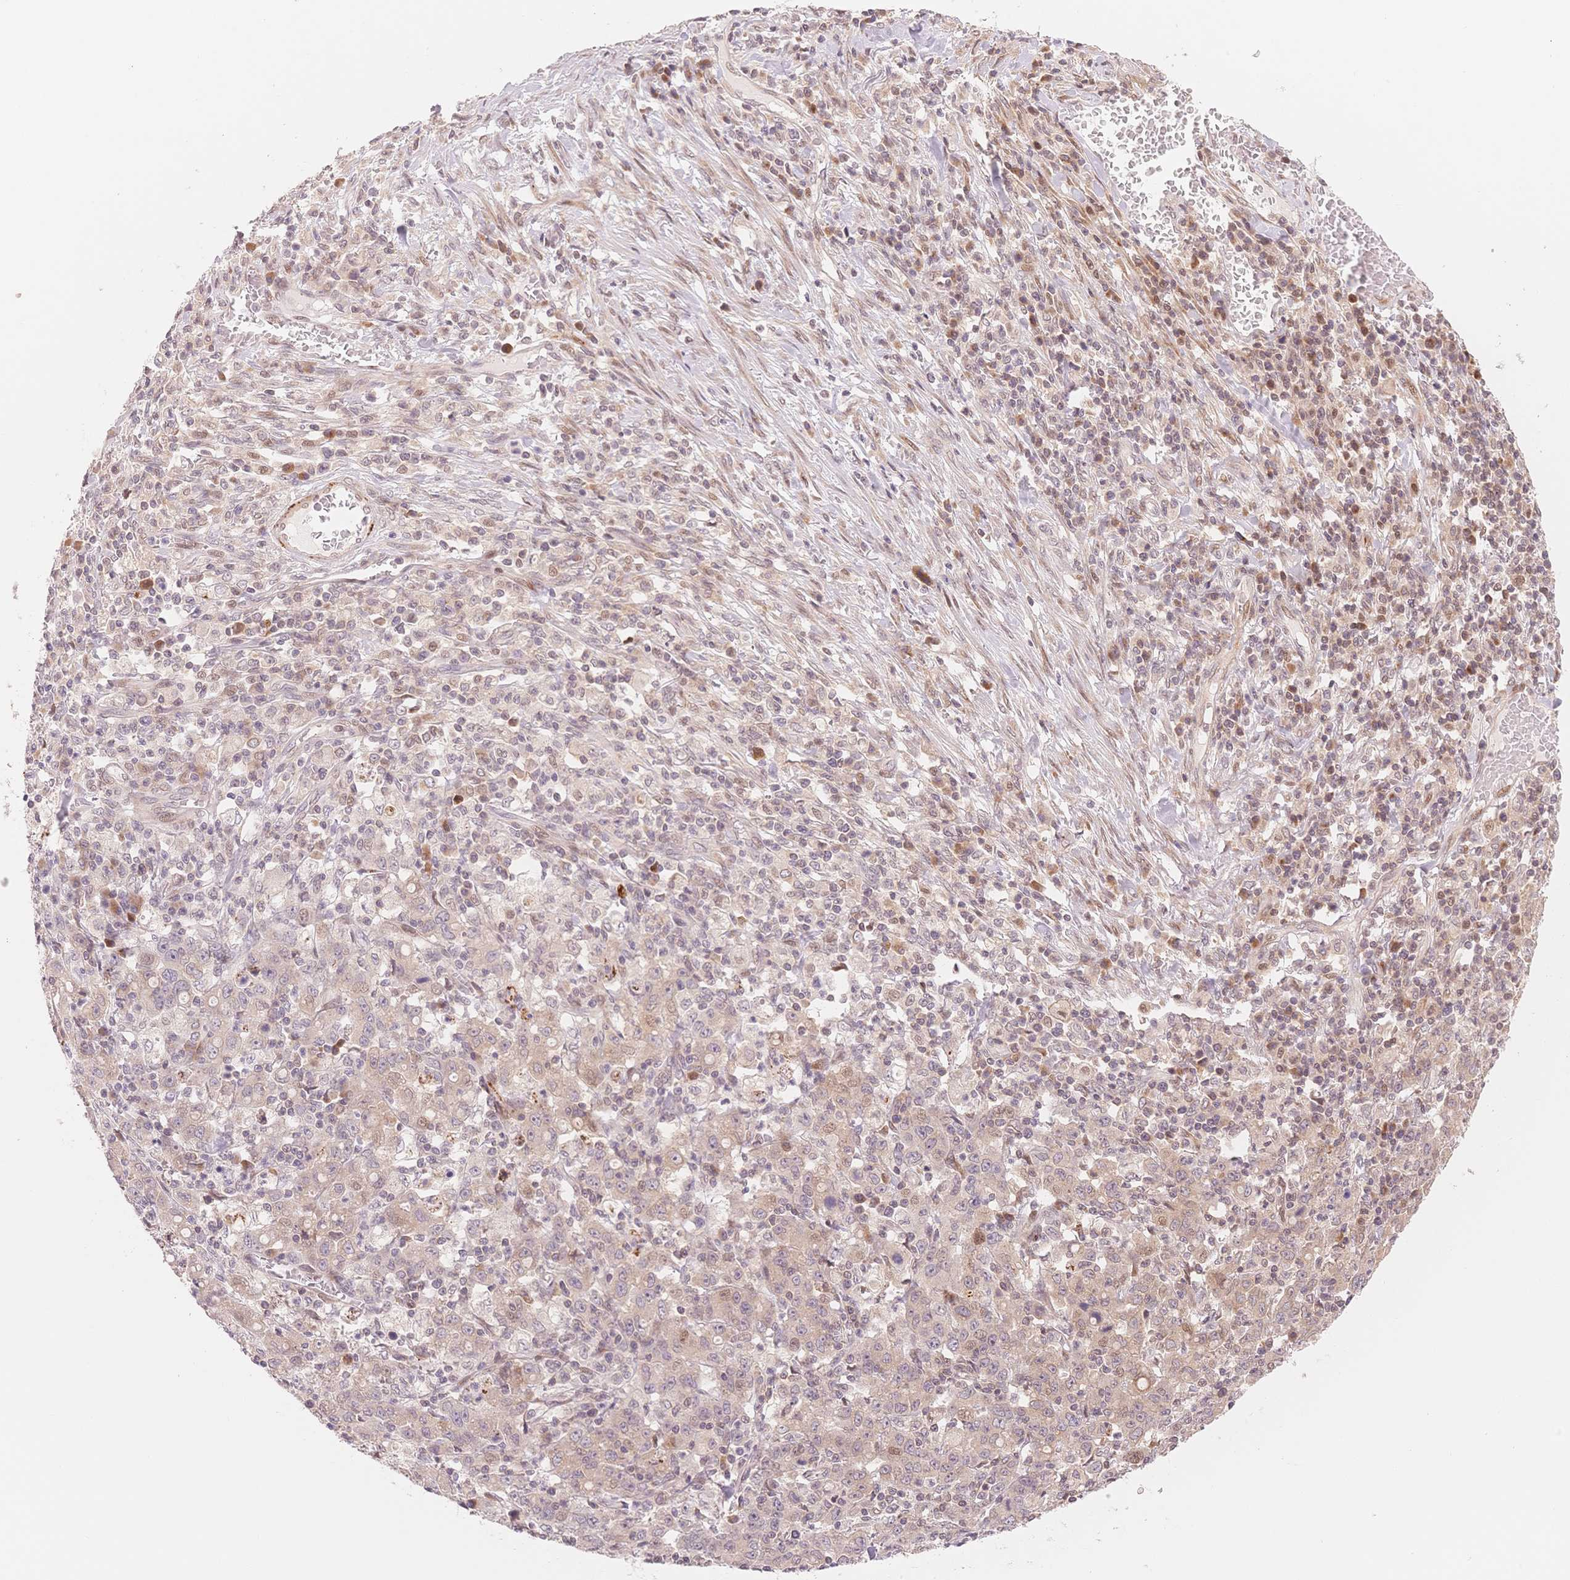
{"staining": {"intensity": "negative", "quantity": "none", "location": "none"}, "tissue": "stomach cancer", "cell_type": "Tumor cells", "image_type": "cancer", "snomed": [{"axis": "morphology", "description": "Adenocarcinoma, NOS"}, {"axis": "topography", "description": "Stomach, upper"}], "caption": "IHC photomicrograph of neoplastic tissue: stomach cancer (adenocarcinoma) stained with DAB (3,3'-diaminobenzidine) reveals no significant protein positivity in tumor cells.", "gene": "STK39", "patient": {"sex": "male", "age": 69}}